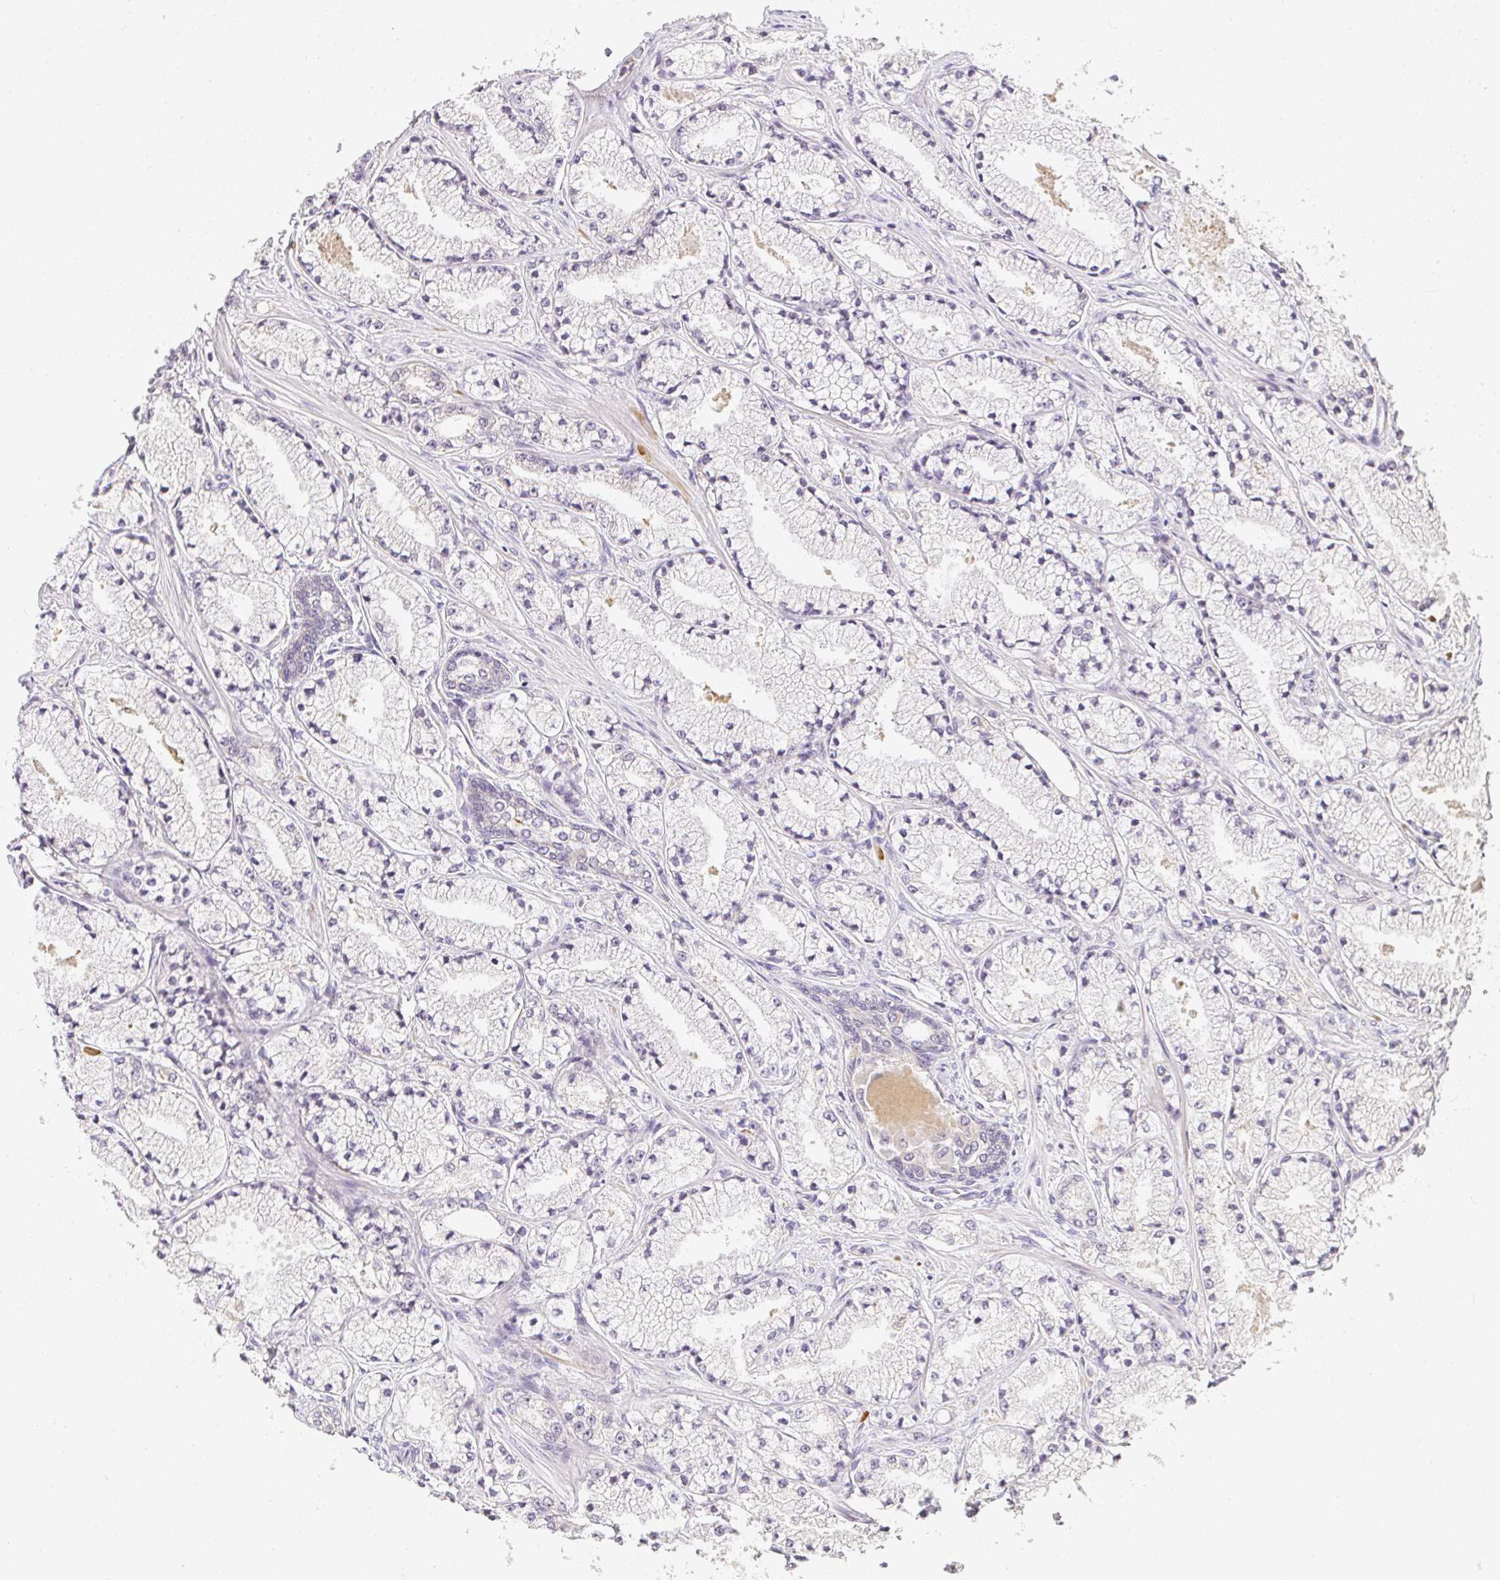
{"staining": {"intensity": "negative", "quantity": "none", "location": "none"}, "tissue": "prostate cancer", "cell_type": "Tumor cells", "image_type": "cancer", "snomed": [{"axis": "morphology", "description": "Adenocarcinoma, High grade"}, {"axis": "topography", "description": "Prostate"}], "caption": "Tumor cells are negative for protein expression in human prostate cancer (adenocarcinoma (high-grade)).", "gene": "SLC35B3", "patient": {"sex": "male", "age": 63}}